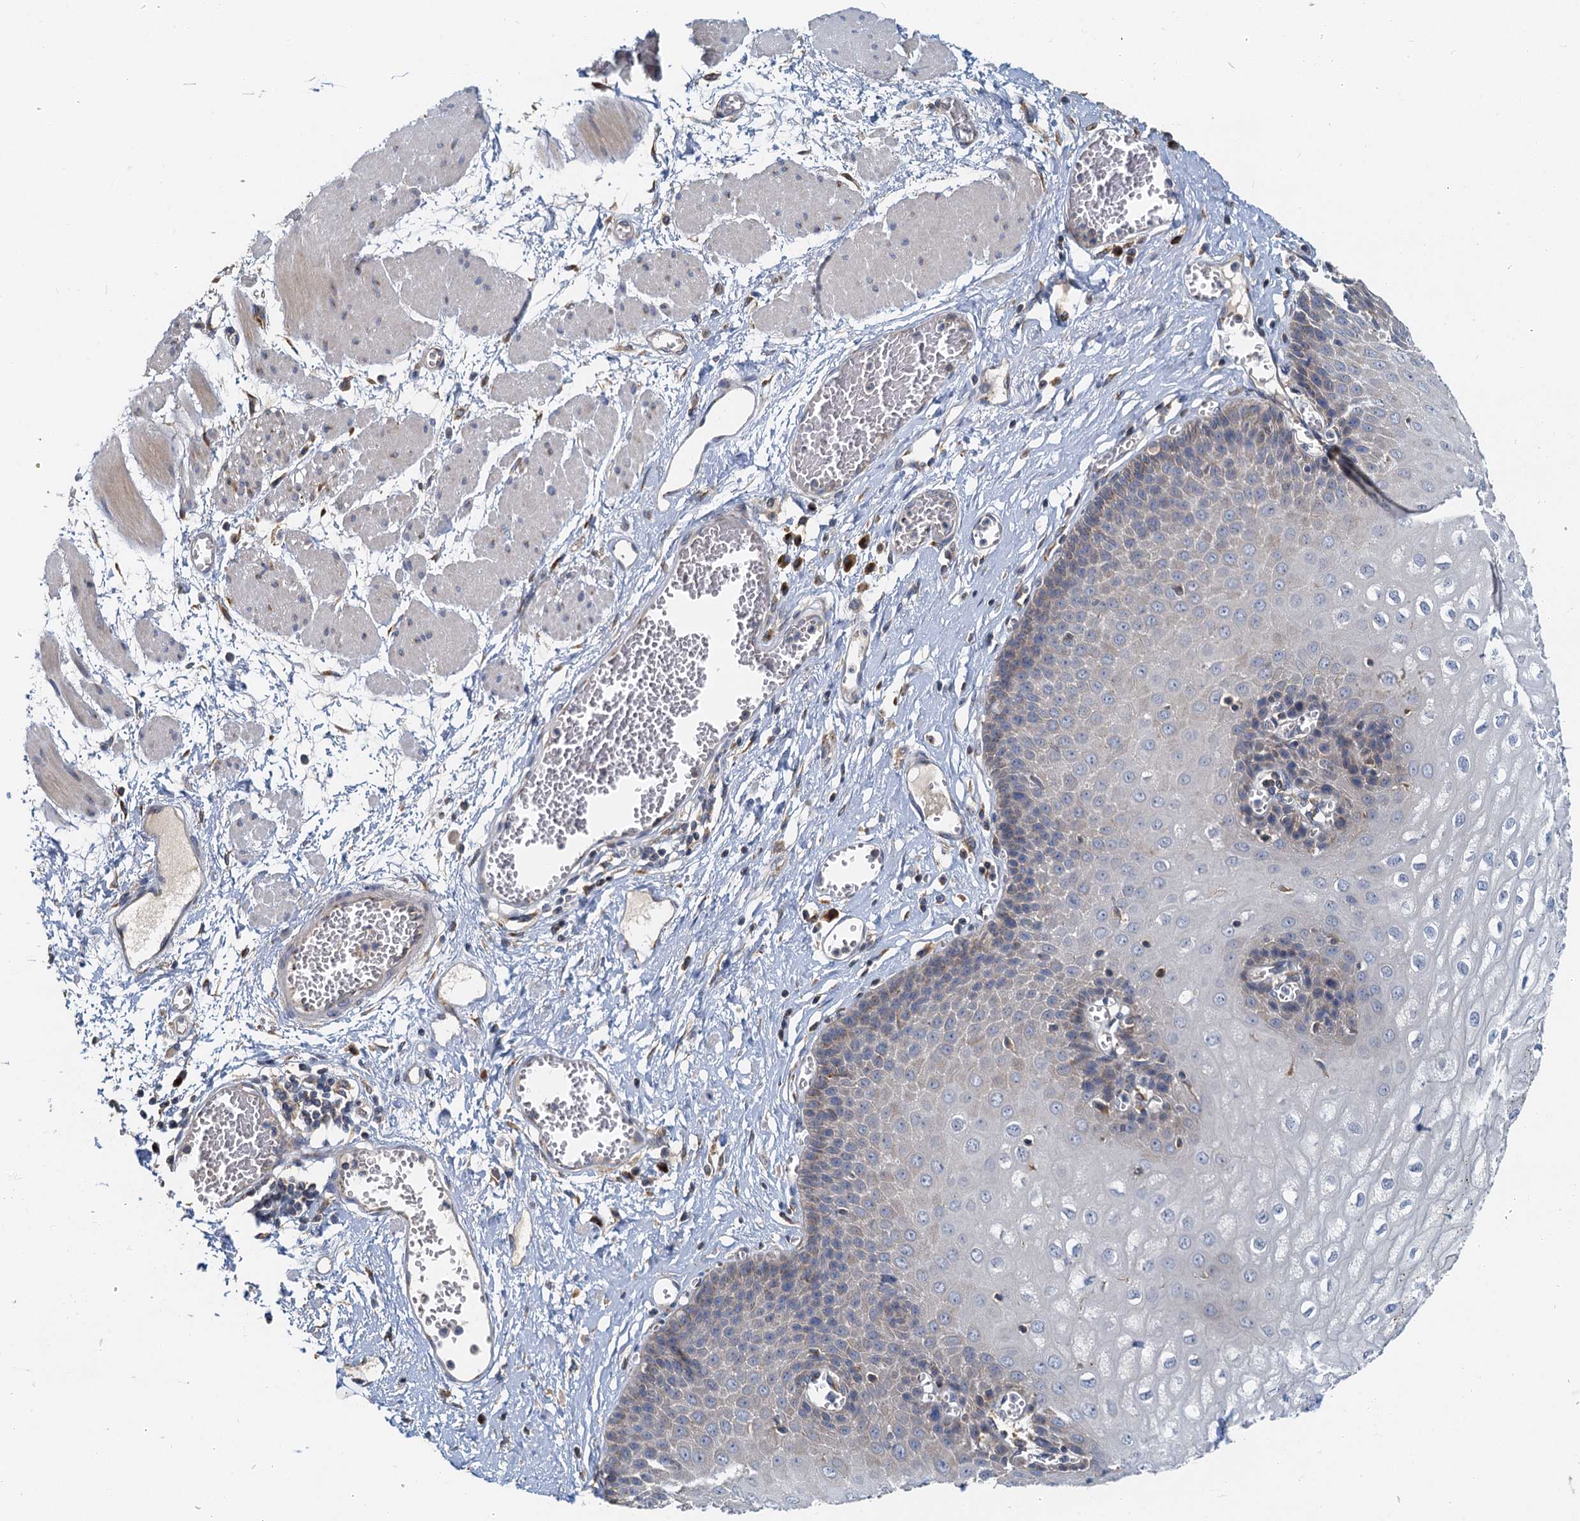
{"staining": {"intensity": "weak", "quantity": "<25%", "location": "cytoplasmic/membranous"}, "tissue": "esophagus", "cell_type": "Squamous epithelial cells", "image_type": "normal", "snomed": [{"axis": "morphology", "description": "Normal tissue, NOS"}, {"axis": "topography", "description": "Esophagus"}], "caption": "Immunohistochemistry photomicrograph of normal human esophagus stained for a protein (brown), which shows no expression in squamous epithelial cells. (Immunohistochemistry, brightfield microscopy, high magnification).", "gene": "NKAPD1", "patient": {"sex": "male", "age": 60}}